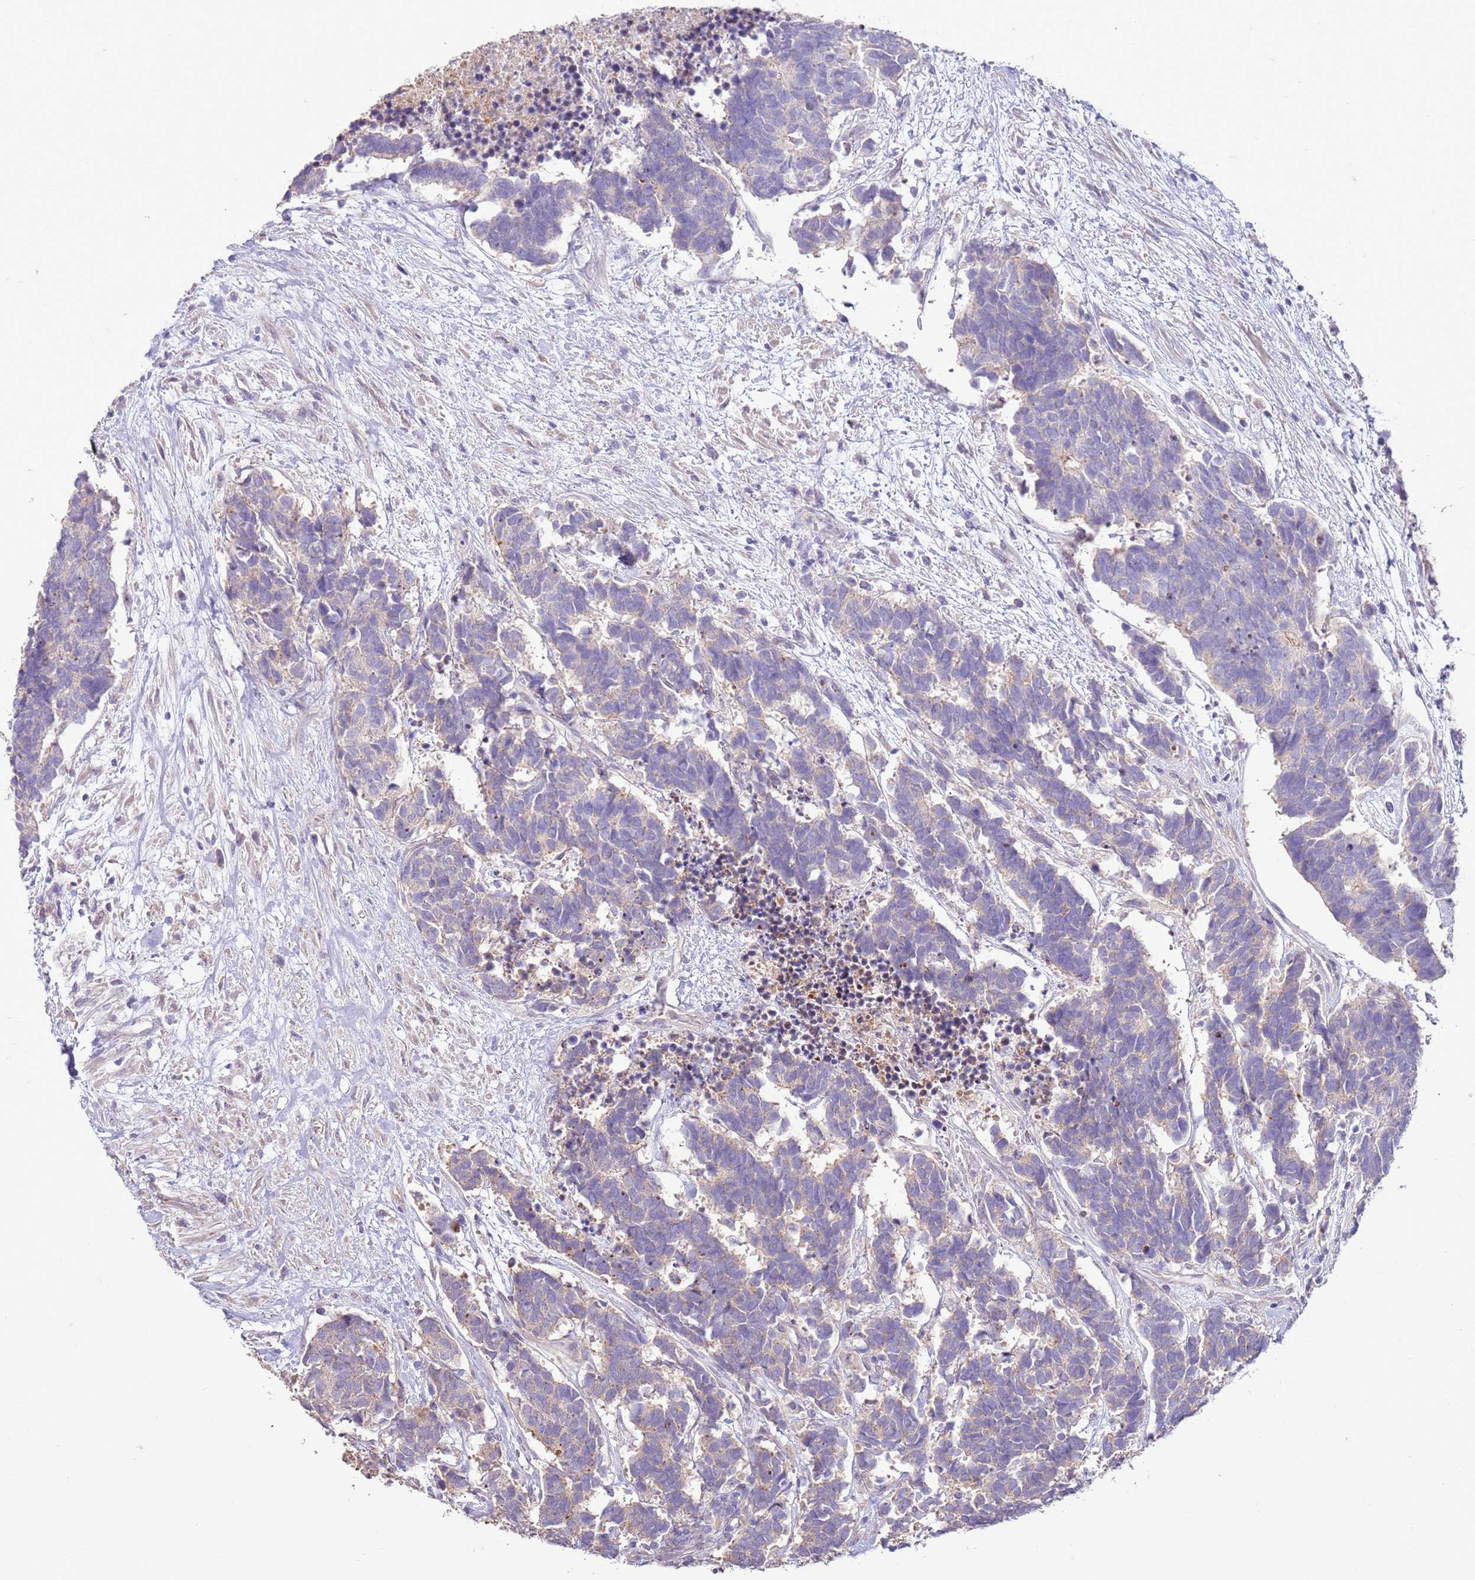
{"staining": {"intensity": "negative", "quantity": "none", "location": "none"}, "tissue": "carcinoid", "cell_type": "Tumor cells", "image_type": "cancer", "snomed": [{"axis": "morphology", "description": "Carcinoma, NOS"}, {"axis": "morphology", "description": "Carcinoid, malignant, NOS"}, {"axis": "topography", "description": "Urinary bladder"}], "caption": "IHC micrograph of neoplastic tissue: carcinoid stained with DAB (3,3'-diaminobenzidine) shows no significant protein staining in tumor cells.", "gene": "LGI4", "patient": {"sex": "male", "age": 57}}